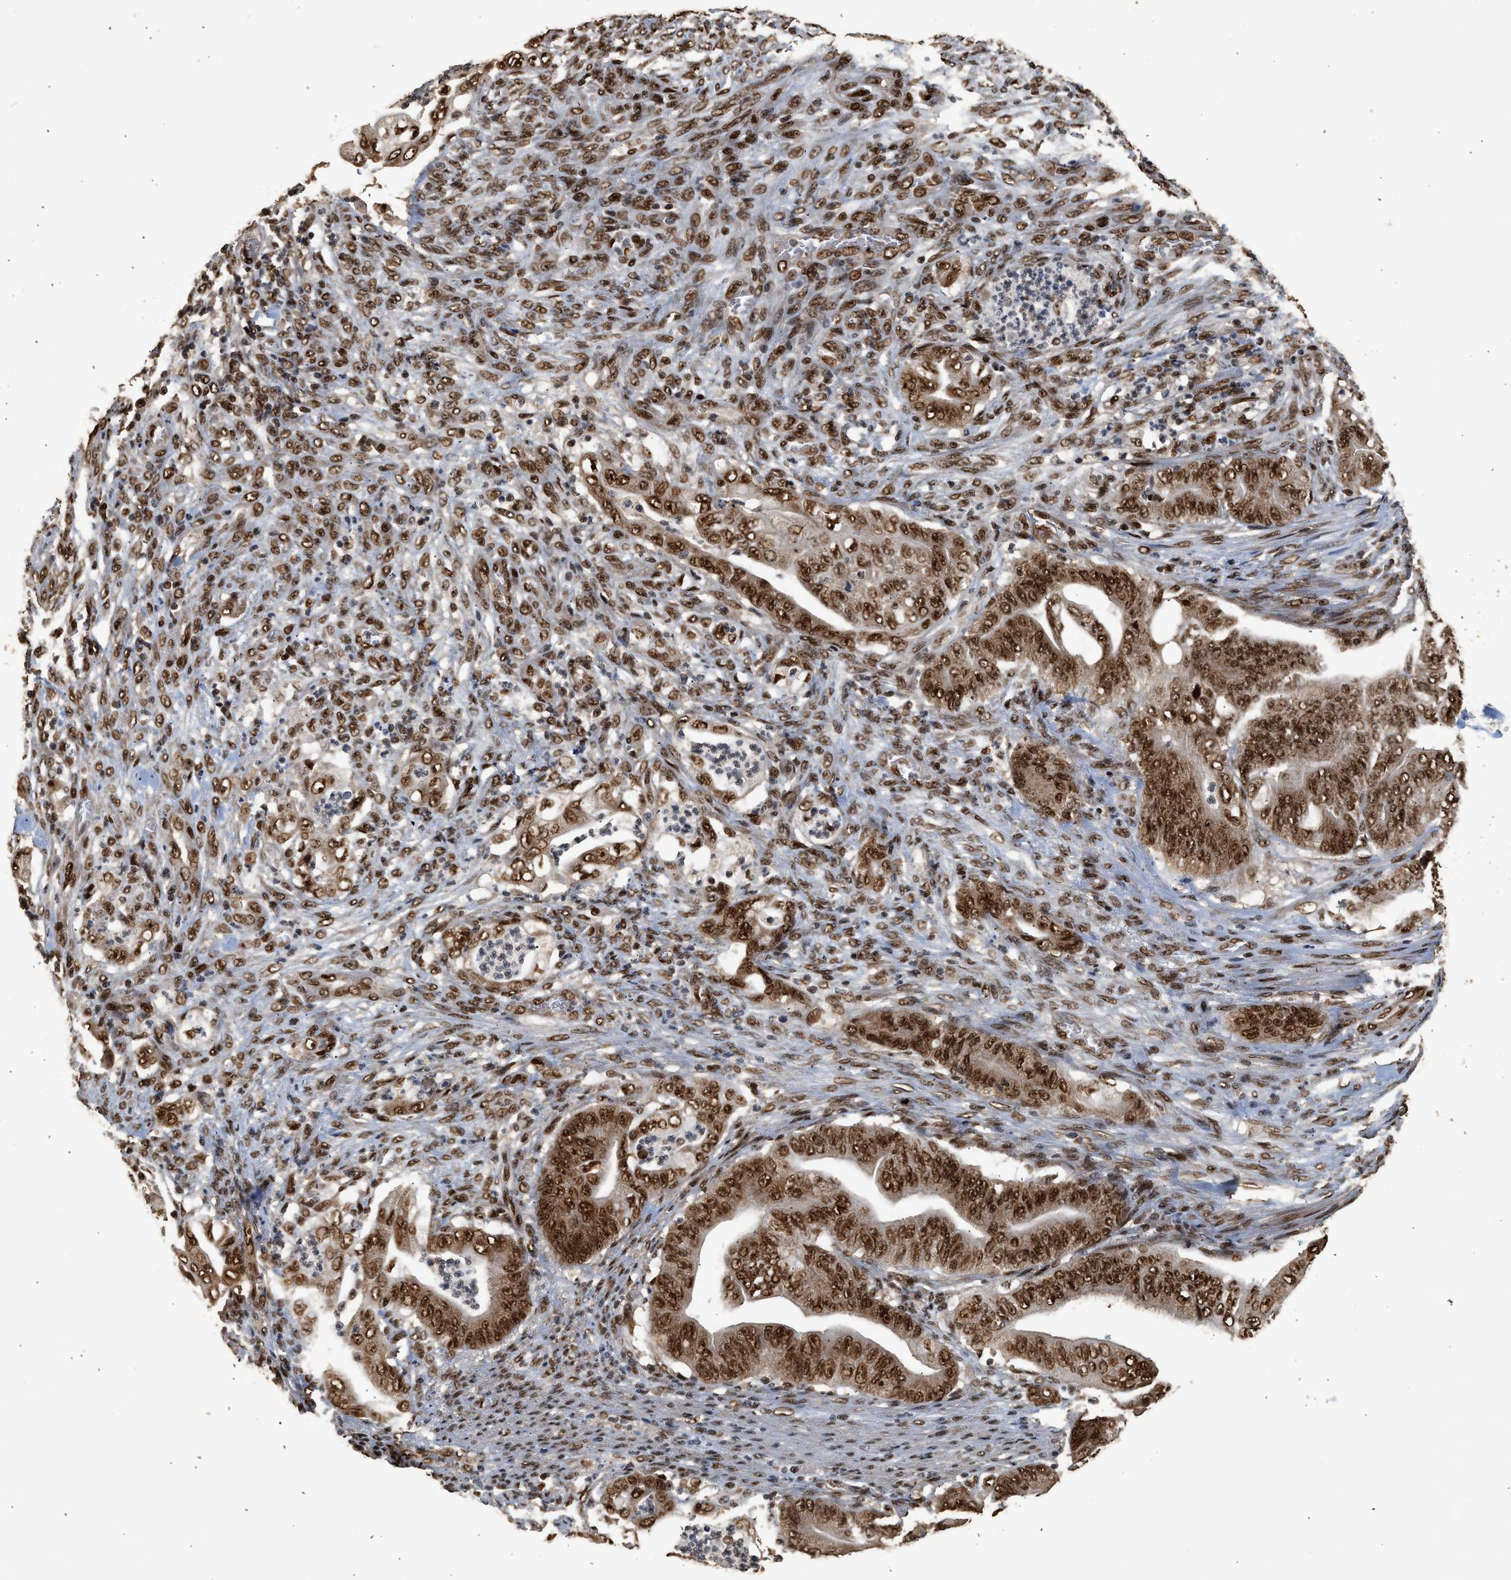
{"staining": {"intensity": "strong", "quantity": ">75%", "location": "cytoplasmic/membranous,nuclear"}, "tissue": "stomach cancer", "cell_type": "Tumor cells", "image_type": "cancer", "snomed": [{"axis": "morphology", "description": "Adenocarcinoma, NOS"}, {"axis": "topography", "description": "Stomach"}], "caption": "Brown immunohistochemical staining in human stomach cancer (adenocarcinoma) displays strong cytoplasmic/membranous and nuclear staining in about >75% of tumor cells.", "gene": "PPP4R3B", "patient": {"sex": "female", "age": 73}}